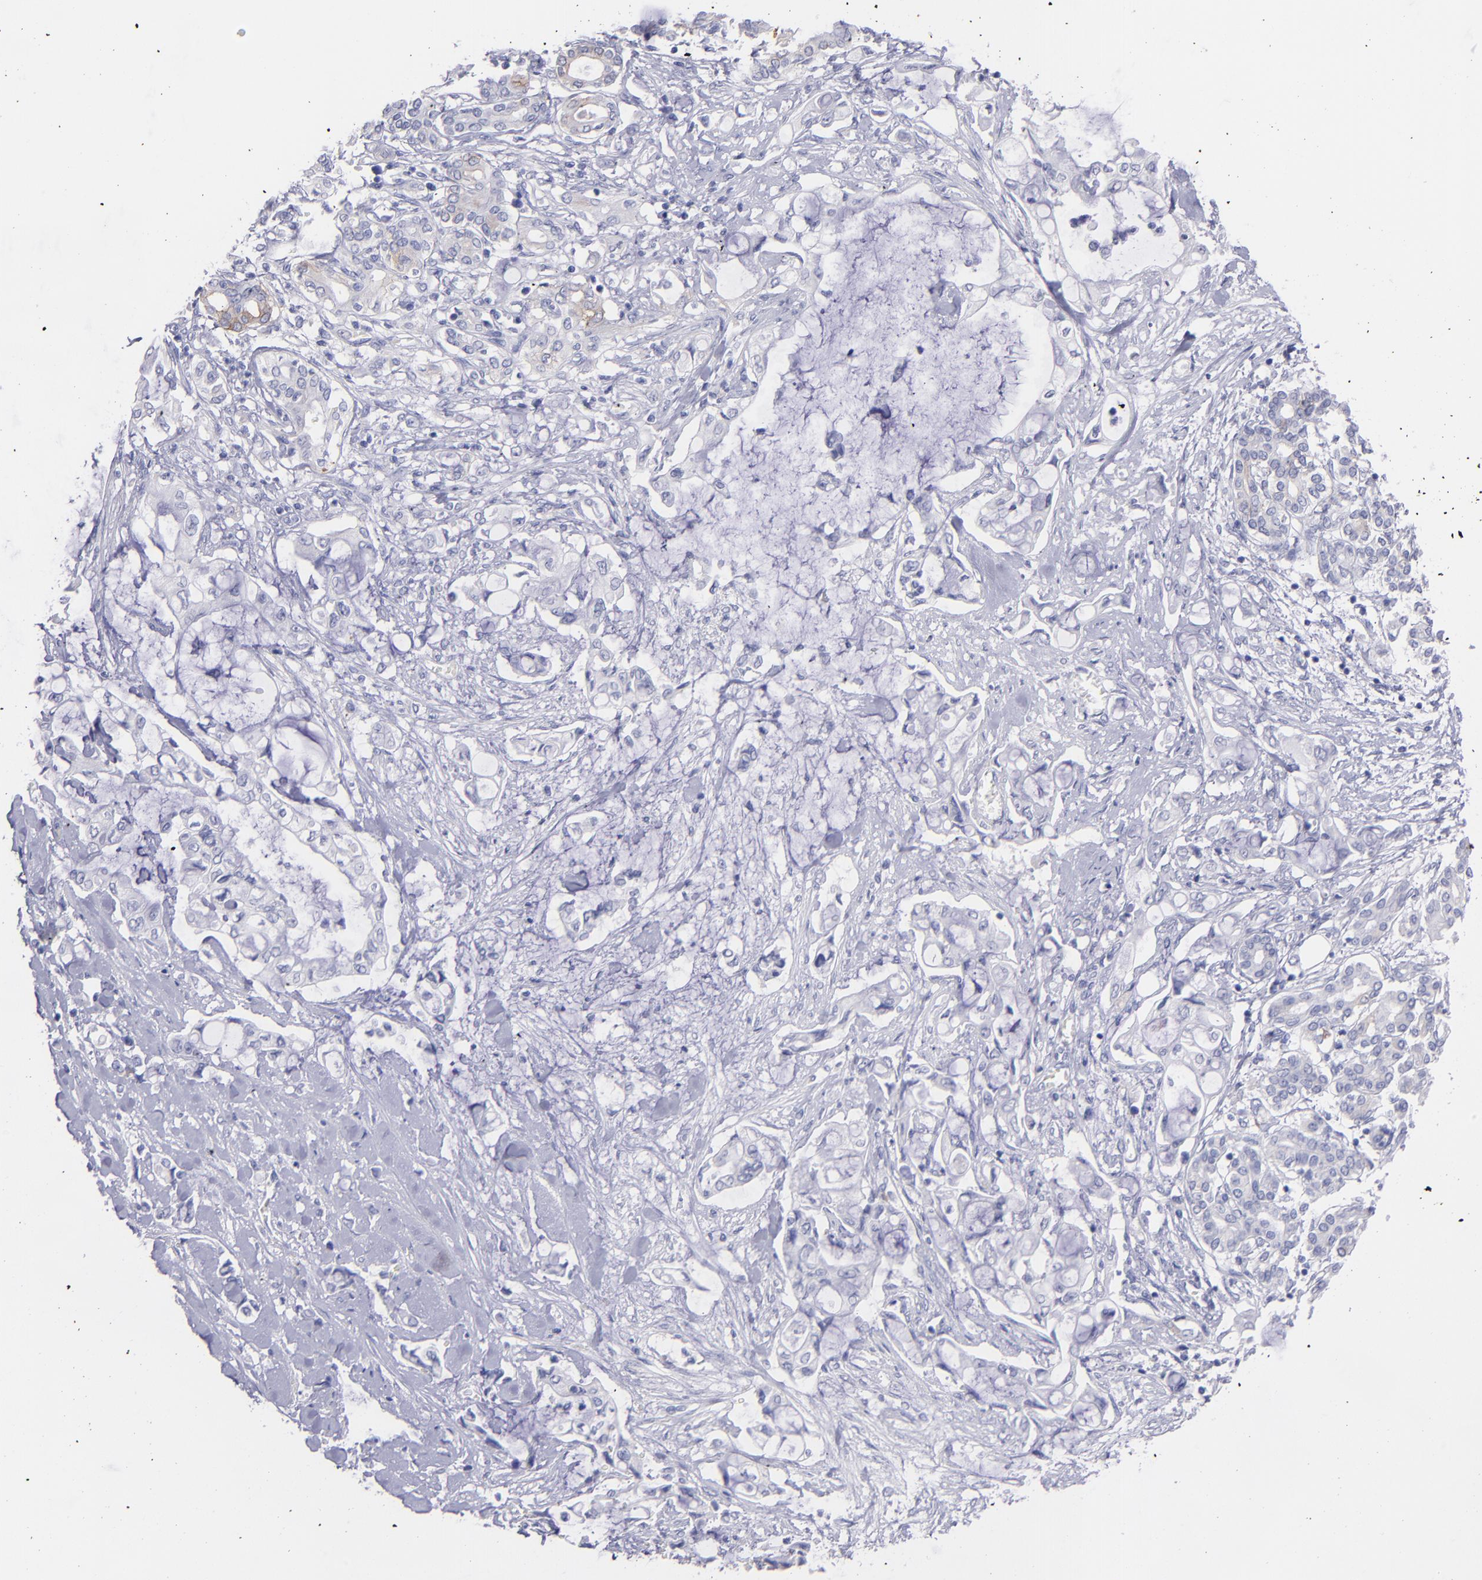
{"staining": {"intensity": "negative", "quantity": "none", "location": "none"}, "tissue": "pancreatic cancer", "cell_type": "Tumor cells", "image_type": "cancer", "snomed": [{"axis": "morphology", "description": "Adenocarcinoma, NOS"}, {"axis": "topography", "description": "Pancreas"}], "caption": "Immunohistochemical staining of human pancreatic cancer (adenocarcinoma) reveals no significant staining in tumor cells. (DAB (3,3'-diaminobenzidine) immunohistochemistry (IHC), high magnification).", "gene": "SNAP25", "patient": {"sex": "female", "age": 70}}